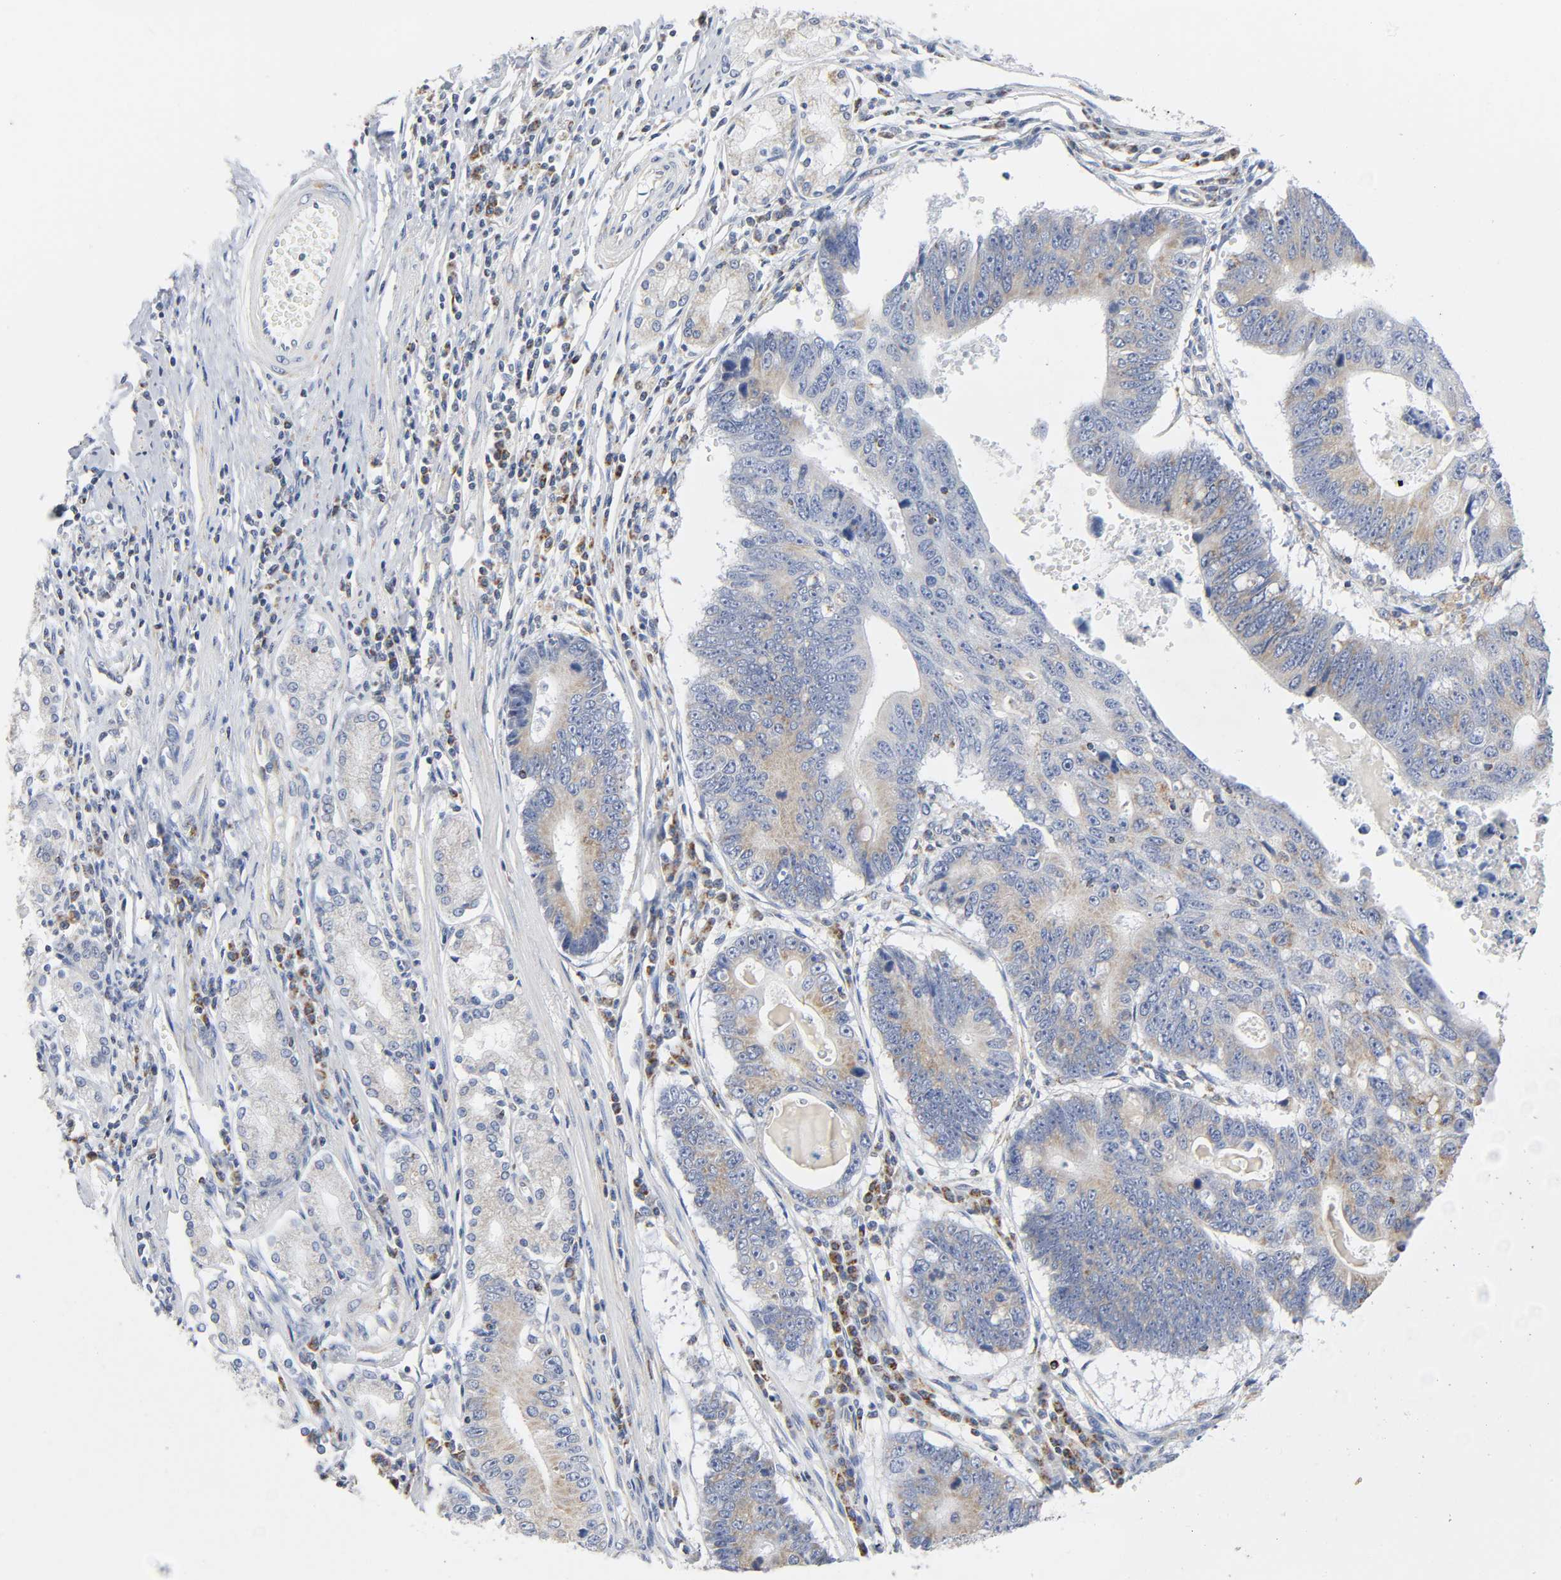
{"staining": {"intensity": "moderate", "quantity": "25%-75%", "location": "cytoplasmic/membranous"}, "tissue": "stomach cancer", "cell_type": "Tumor cells", "image_type": "cancer", "snomed": [{"axis": "morphology", "description": "Adenocarcinoma, NOS"}, {"axis": "topography", "description": "Stomach"}], "caption": "This image shows stomach adenocarcinoma stained with immunohistochemistry (IHC) to label a protein in brown. The cytoplasmic/membranous of tumor cells show moderate positivity for the protein. Nuclei are counter-stained blue.", "gene": "BAK1", "patient": {"sex": "male", "age": 59}}